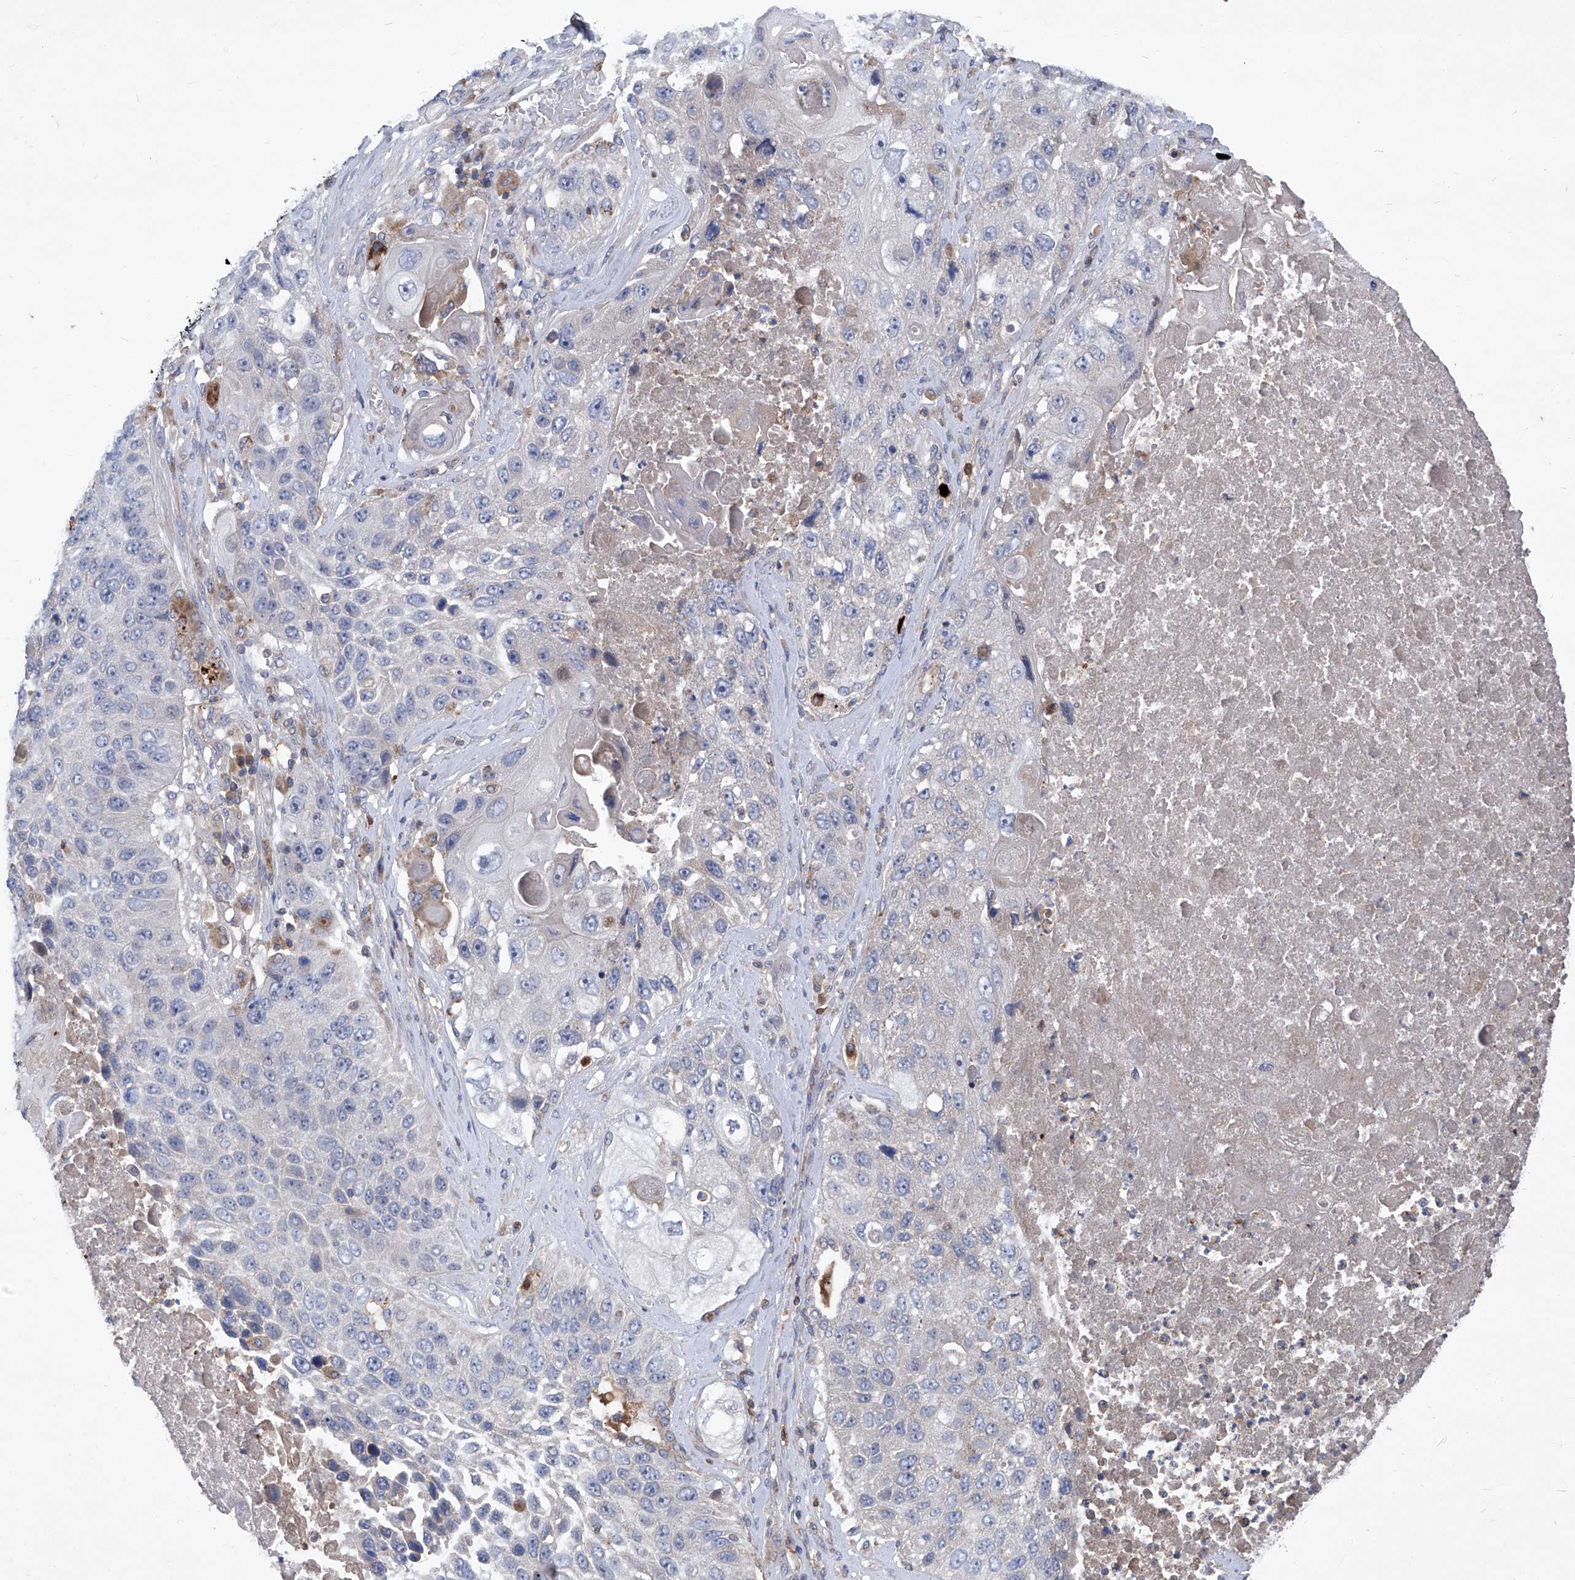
{"staining": {"intensity": "negative", "quantity": "none", "location": "none"}, "tissue": "lung cancer", "cell_type": "Tumor cells", "image_type": "cancer", "snomed": [{"axis": "morphology", "description": "Squamous cell carcinoma, NOS"}, {"axis": "topography", "description": "Lung"}], "caption": "Lung squamous cell carcinoma stained for a protein using immunohistochemistry demonstrates no expression tumor cells.", "gene": "EPHA8", "patient": {"sex": "male", "age": 61}}